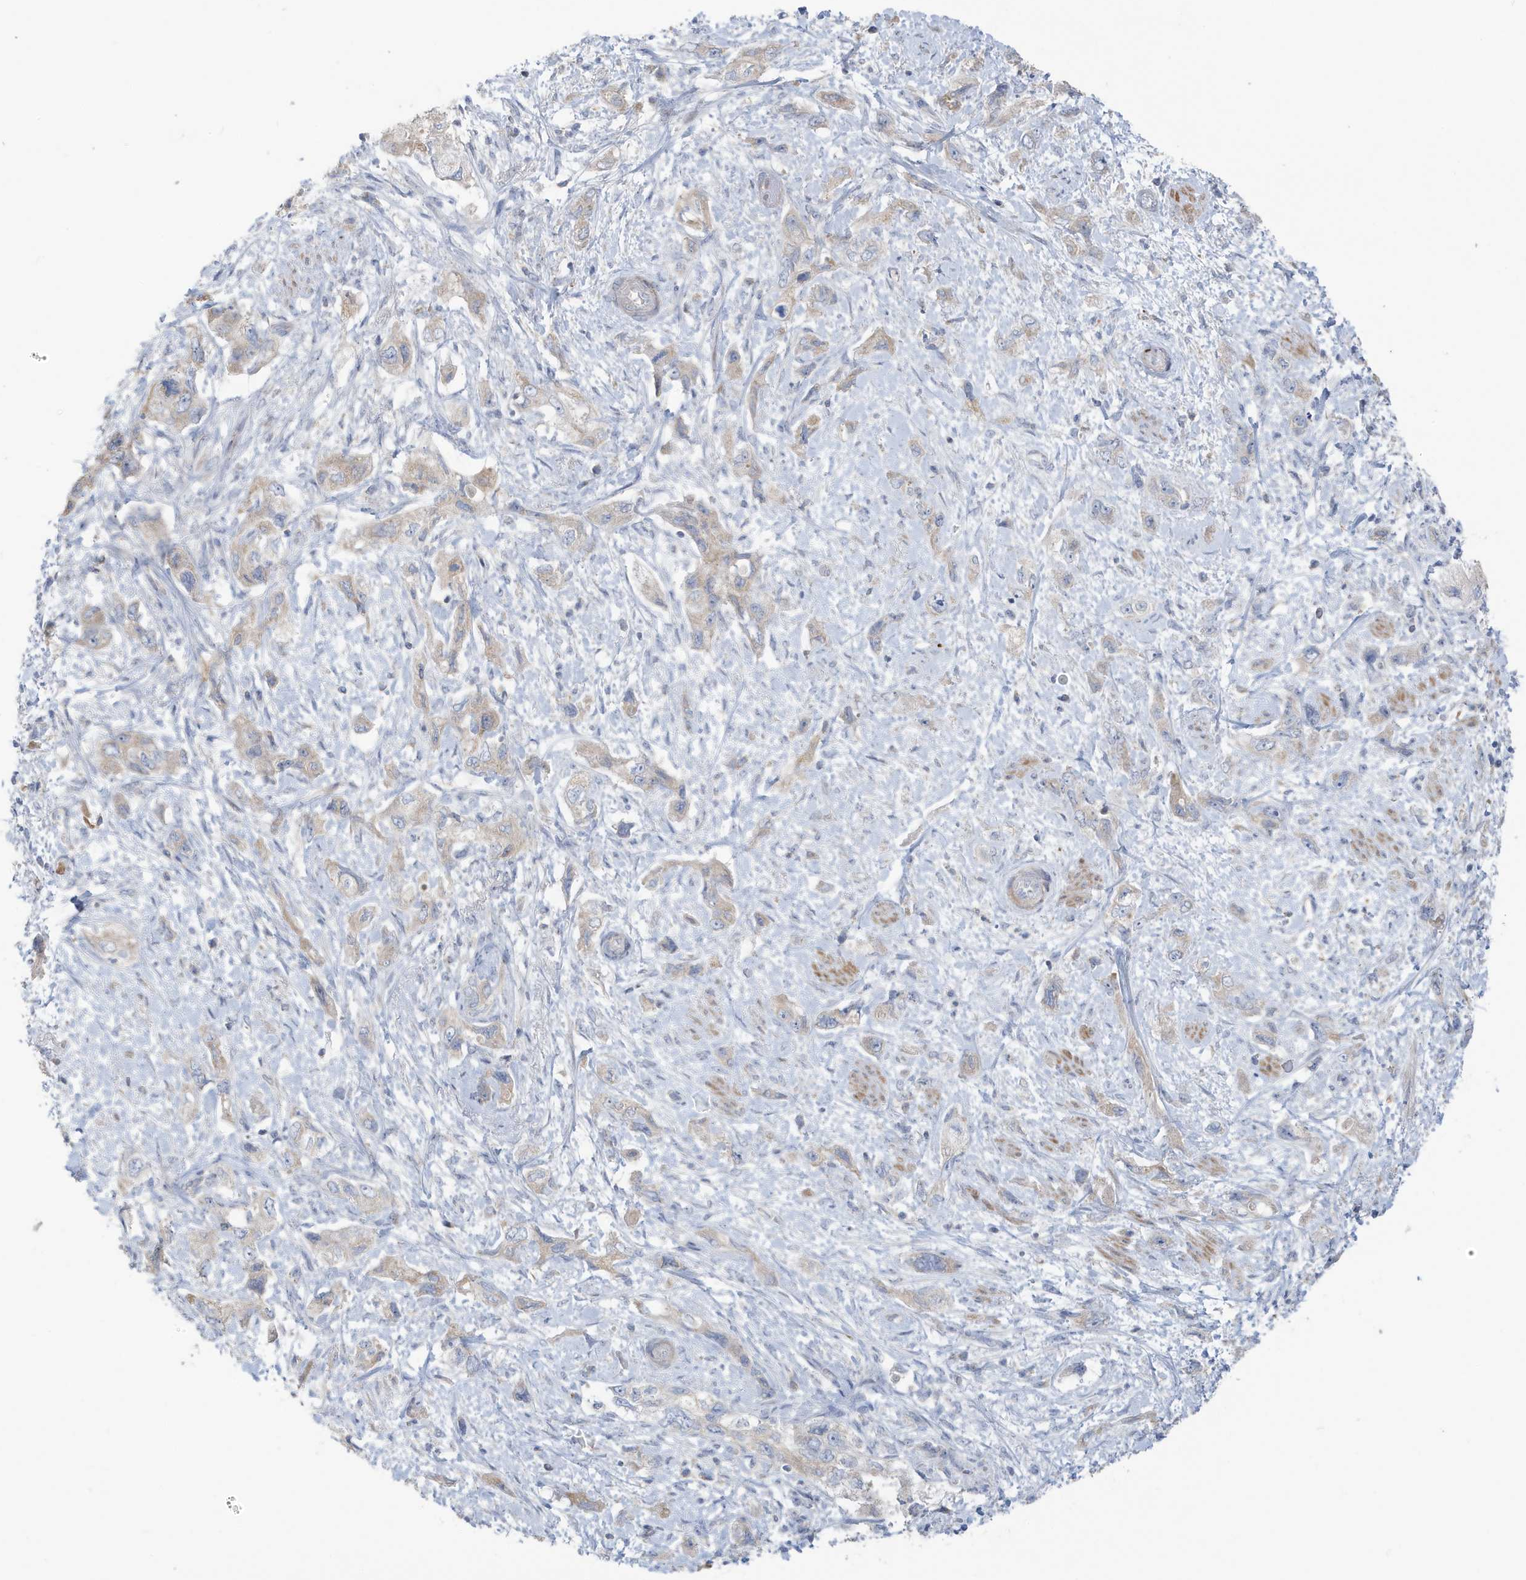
{"staining": {"intensity": "weak", "quantity": "25%-75%", "location": "cytoplasmic/membranous"}, "tissue": "pancreatic cancer", "cell_type": "Tumor cells", "image_type": "cancer", "snomed": [{"axis": "morphology", "description": "Adenocarcinoma, NOS"}, {"axis": "topography", "description": "Pancreas"}], "caption": "High-magnification brightfield microscopy of pancreatic adenocarcinoma stained with DAB (3,3'-diaminobenzidine) (brown) and counterstained with hematoxylin (blue). tumor cells exhibit weak cytoplasmic/membranous expression is identified in approximately25%-75% of cells. The staining is performed using DAB (3,3'-diaminobenzidine) brown chromogen to label protein expression. The nuclei are counter-stained blue using hematoxylin.", "gene": "ATP13A5", "patient": {"sex": "female", "age": 73}}